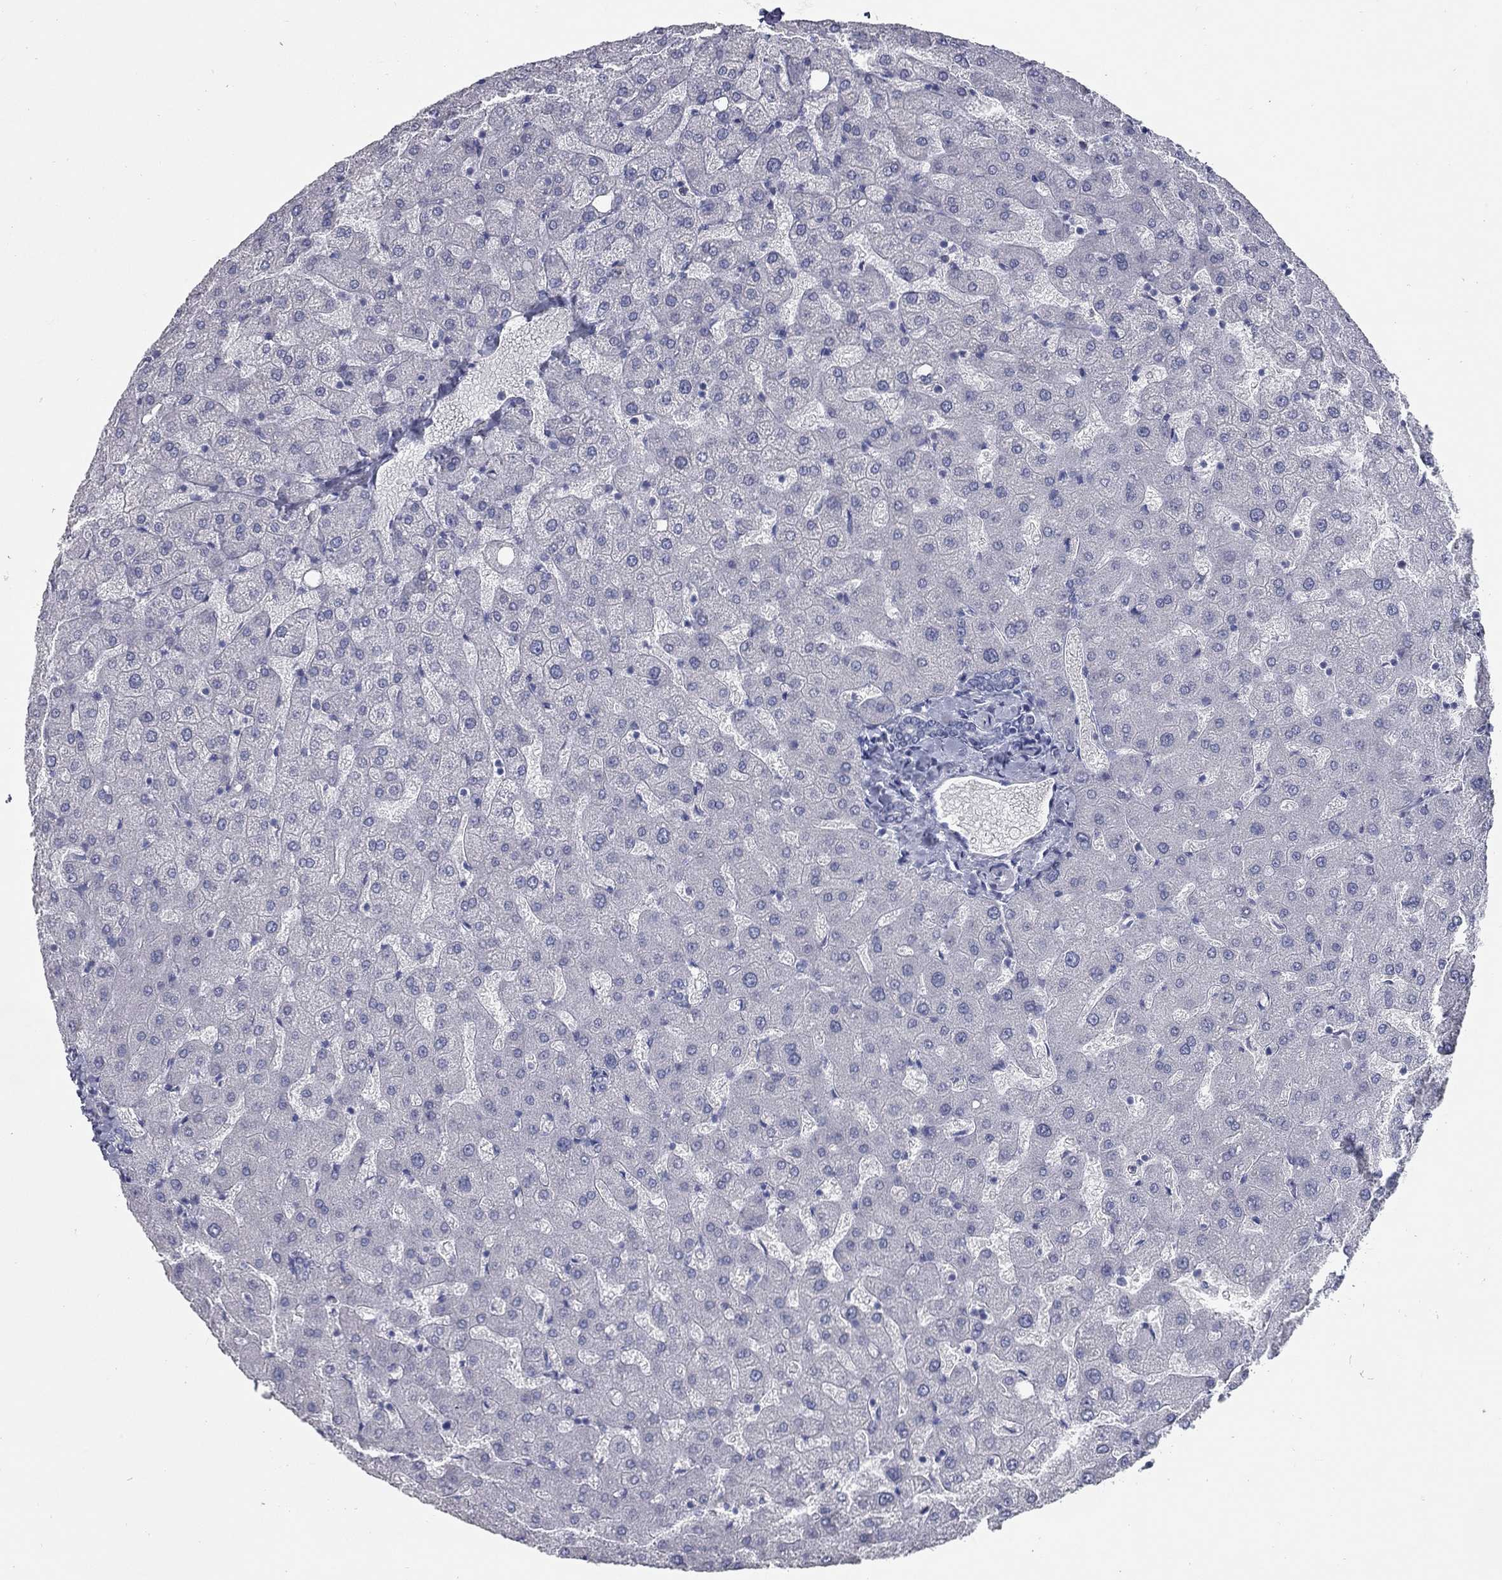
{"staining": {"intensity": "negative", "quantity": "none", "location": "none"}, "tissue": "liver", "cell_type": "Cholangiocytes", "image_type": "normal", "snomed": [{"axis": "morphology", "description": "Normal tissue, NOS"}, {"axis": "topography", "description": "Liver"}], "caption": "The immunohistochemistry (IHC) micrograph has no significant positivity in cholangiocytes of liver. The staining is performed using DAB (3,3'-diaminobenzidine) brown chromogen with nuclei counter-stained in using hematoxylin.", "gene": "TAC1", "patient": {"sex": "female", "age": 50}}